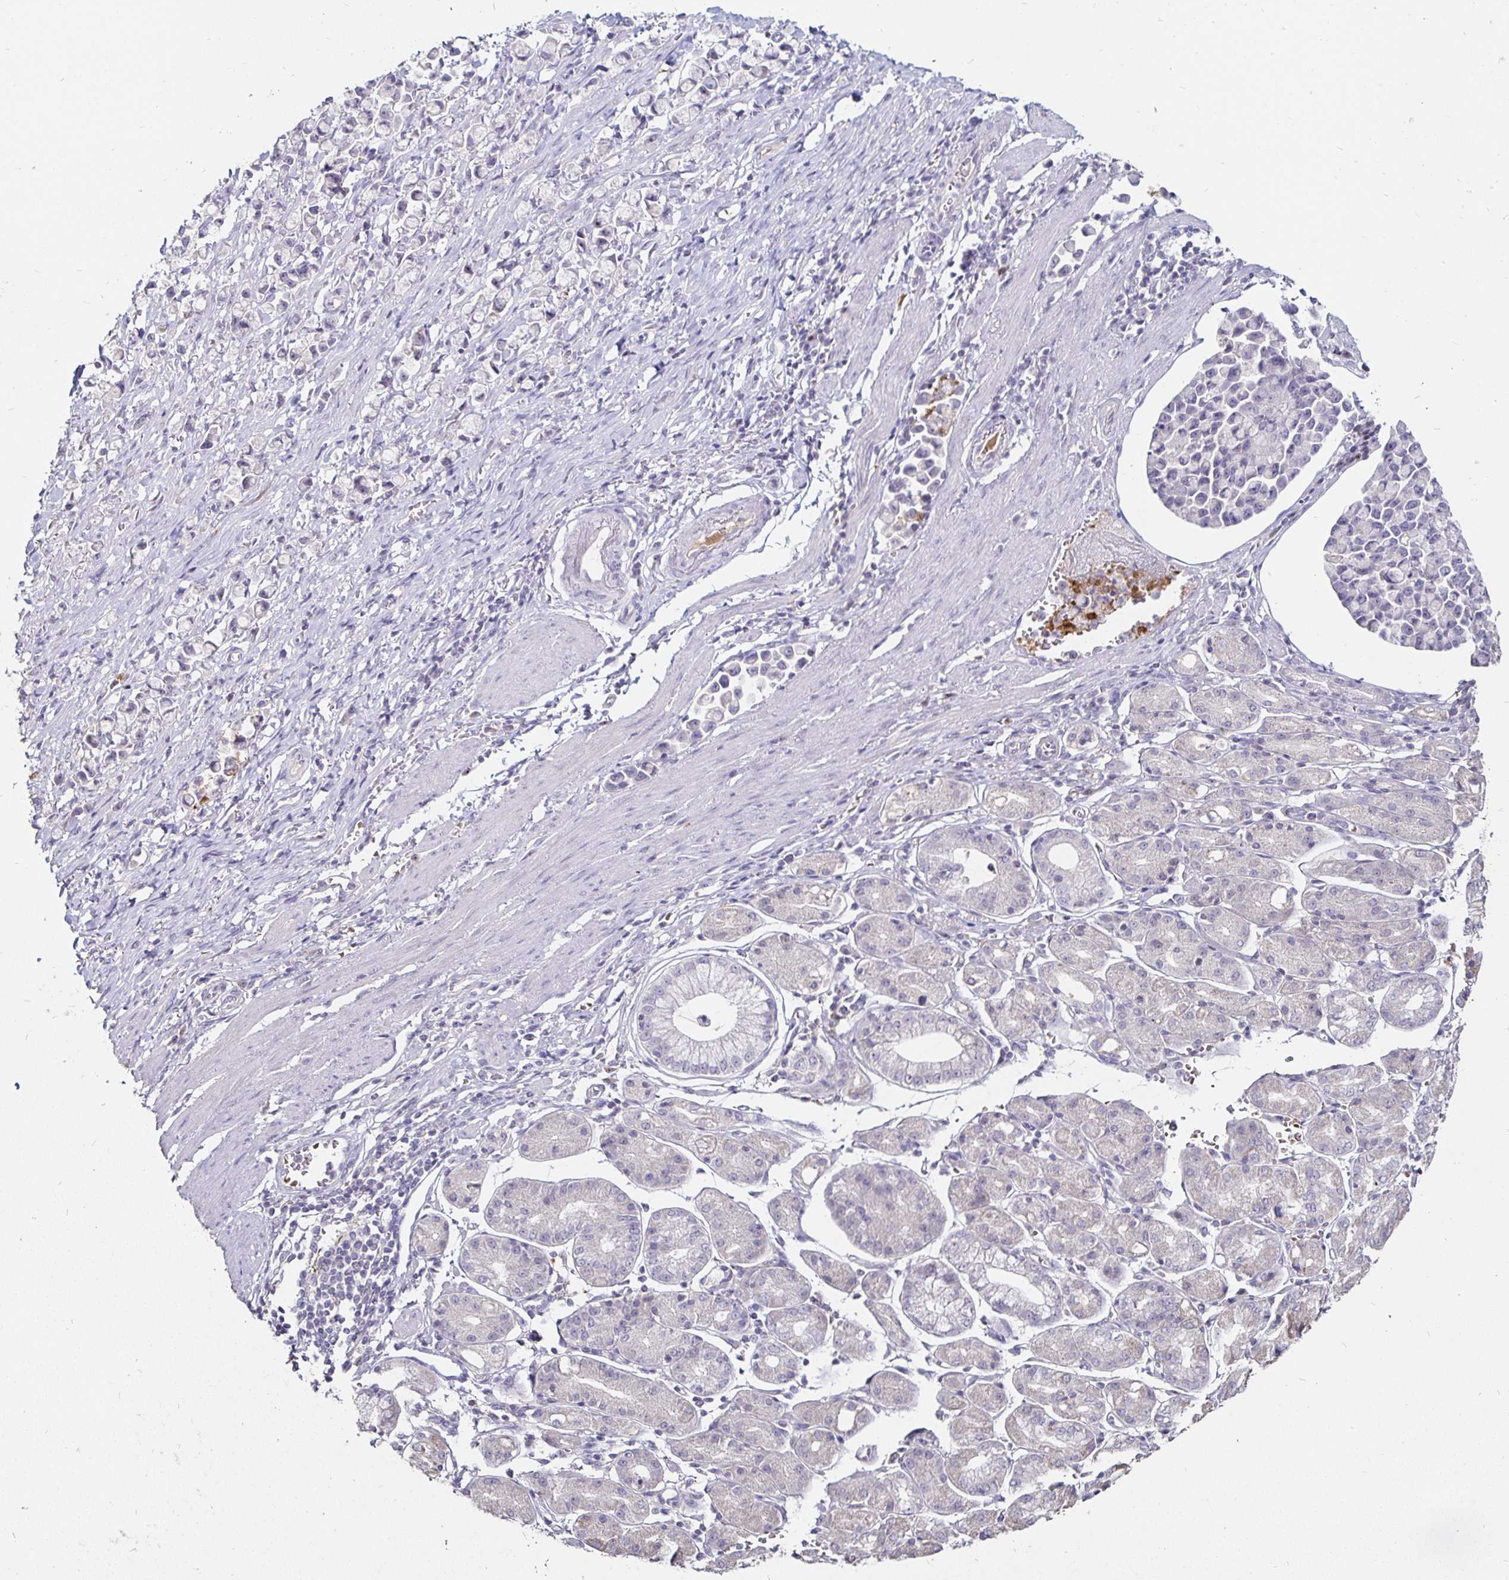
{"staining": {"intensity": "negative", "quantity": "none", "location": "none"}, "tissue": "stomach cancer", "cell_type": "Tumor cells", "image_type": "cancer", "snomed": [{"axis": "morphology", "description": "Adenocarcinoma, NOS"}, {"axis": "topography", "description": "Stomach"}], "caption": "A photomicrograph of human adenocarcinoma (stomach) is negative for staining in tumor cells.", "gene": "FAIM2", "patient": {"sex": "female", "age": 81}}